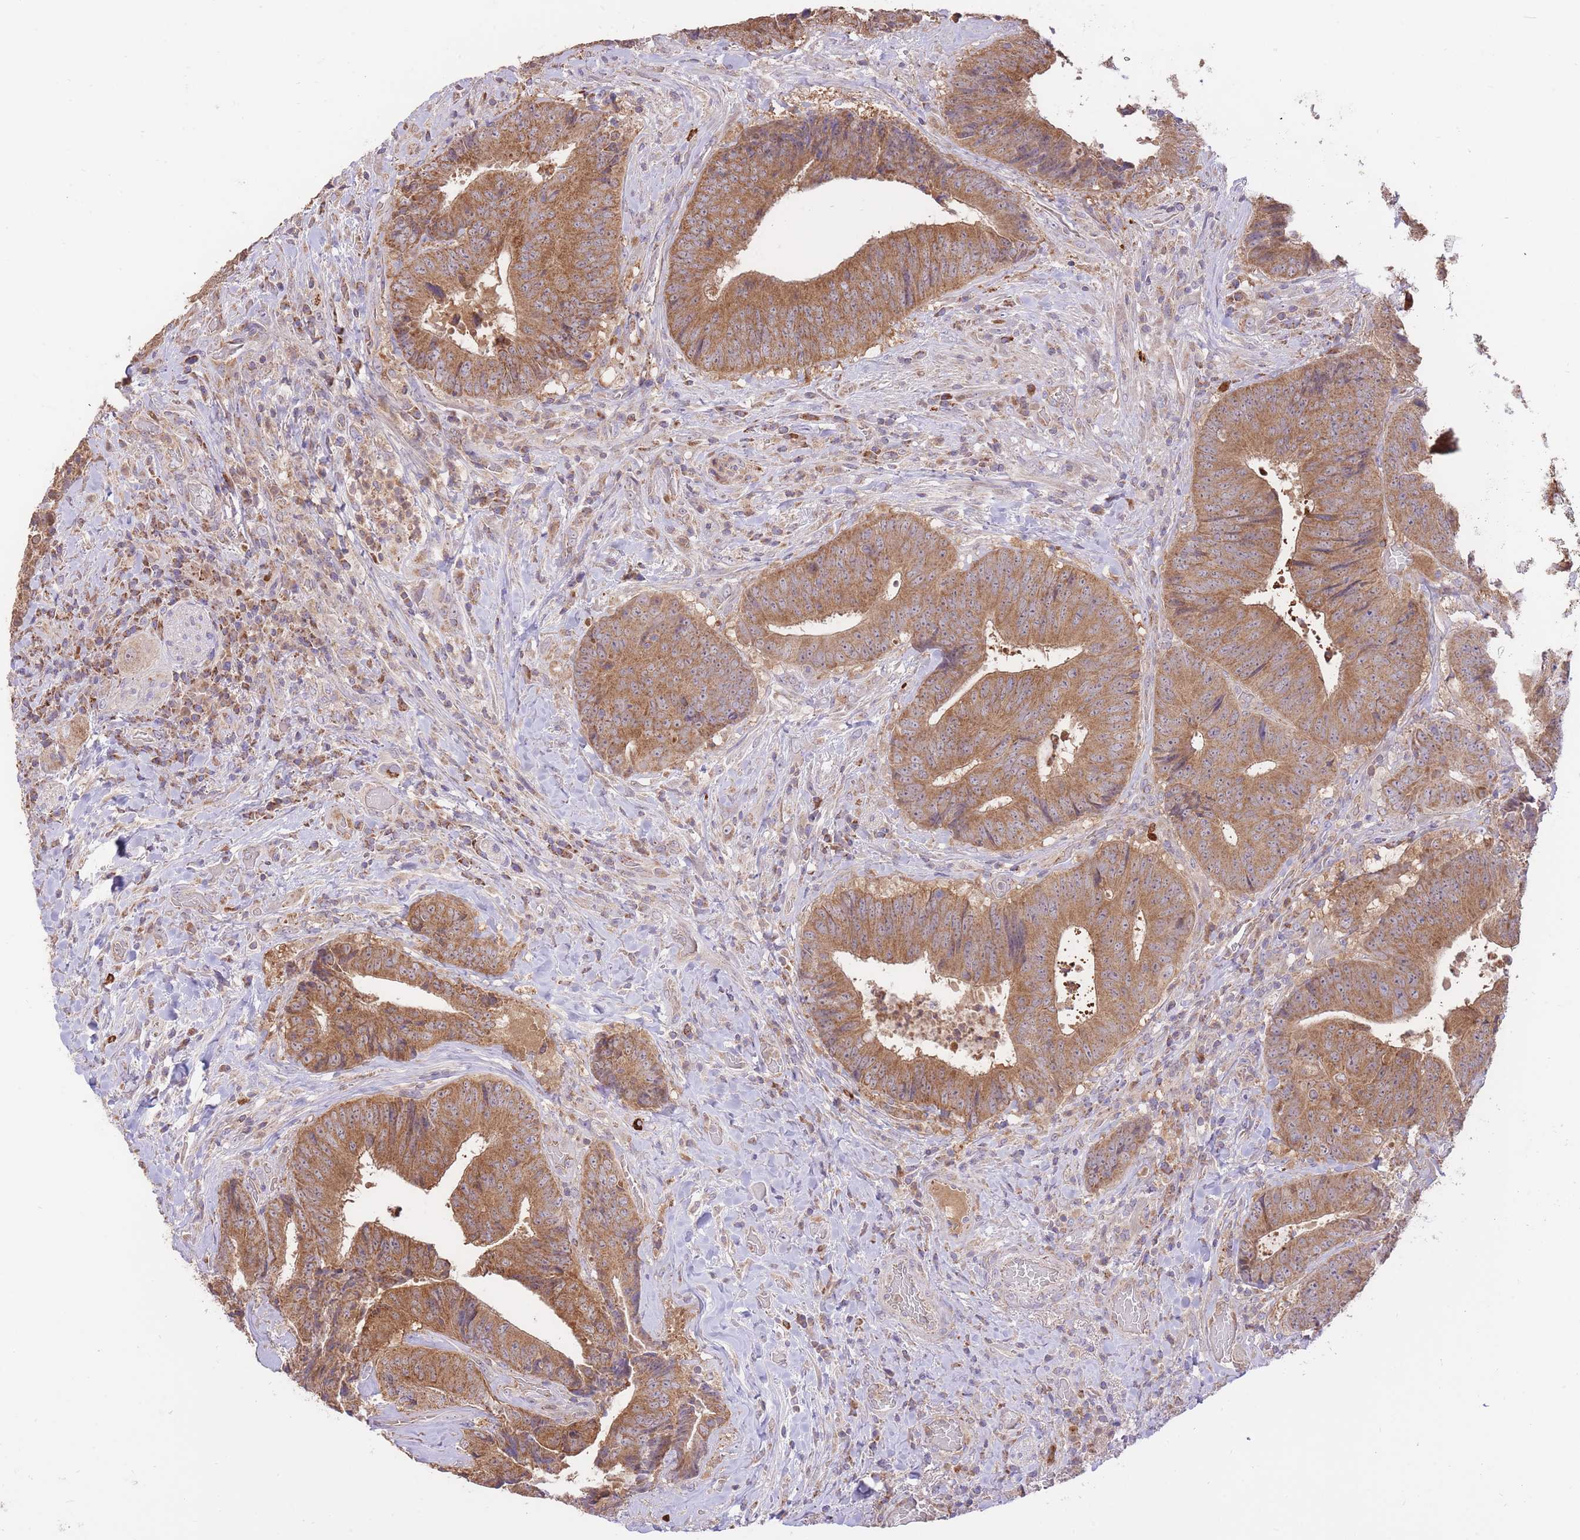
{"staining": {"intensity": "strong", "quantity": ">75%", "location": "cytoplasmic/membranous"}, "tissue": "colorectal cancer", "cell_type": "Tumor cells", "image_type": "cancer", "snomed": [{"axis": "morphology", "description": "Adenocarcinoma, NOS"}, {"axis": "topography", "description": "Rectum"}], "caption": "Tumor cells exhibit high levels of strong cytoplasmic/membranous staining in about >75% of cells in human colorectal cancer.", "gene": "PREP", "patient": {"sex": "male", "age": 72}}